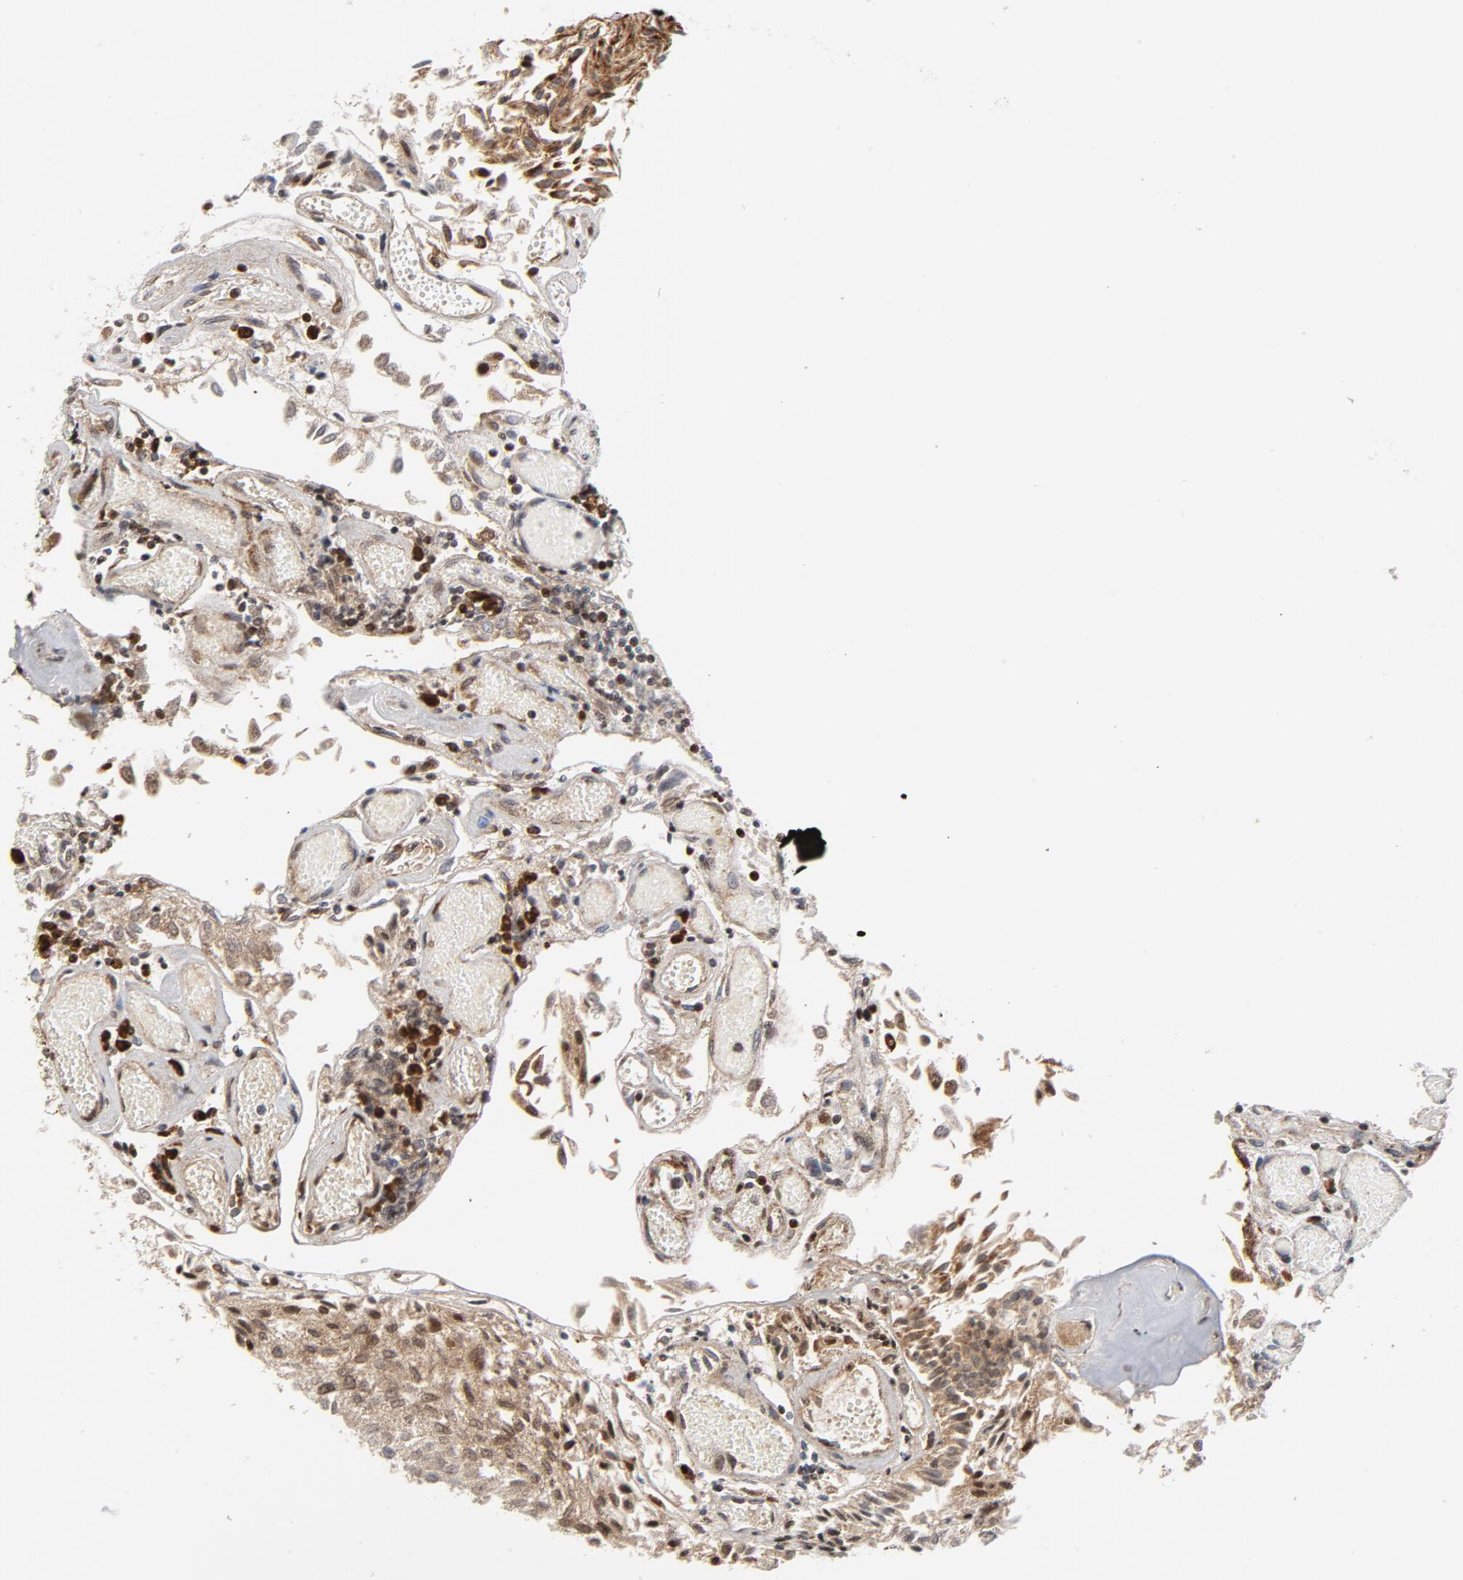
{"staining": {"intensity": "moderate", "quantity": ">75%", "location": "cytoplasmic/membranous,nuclear"}, "tissue": "urothelial cancer", "cell_type": "Tumor cells", "image_type": "cancer", "snomed": [{"axis": "morphology", "description": "Urothelial carcinoma, Low grade"}, {"axis": "topography", "description": "Urinary bladder"}], "caption": "IHC (DAB) staining of urothelial carcinoma (low-grade) shows moderate cytoplasmic/membranous and nuclear protein expression in approximately >75% of tumor cells. (DAB (3,3'-diaminobenzidine) IHC, brown staining for protein, blue staining for nuclei).", "gene": "CYCS", "patient": {"sex": "male", "age": 86}}